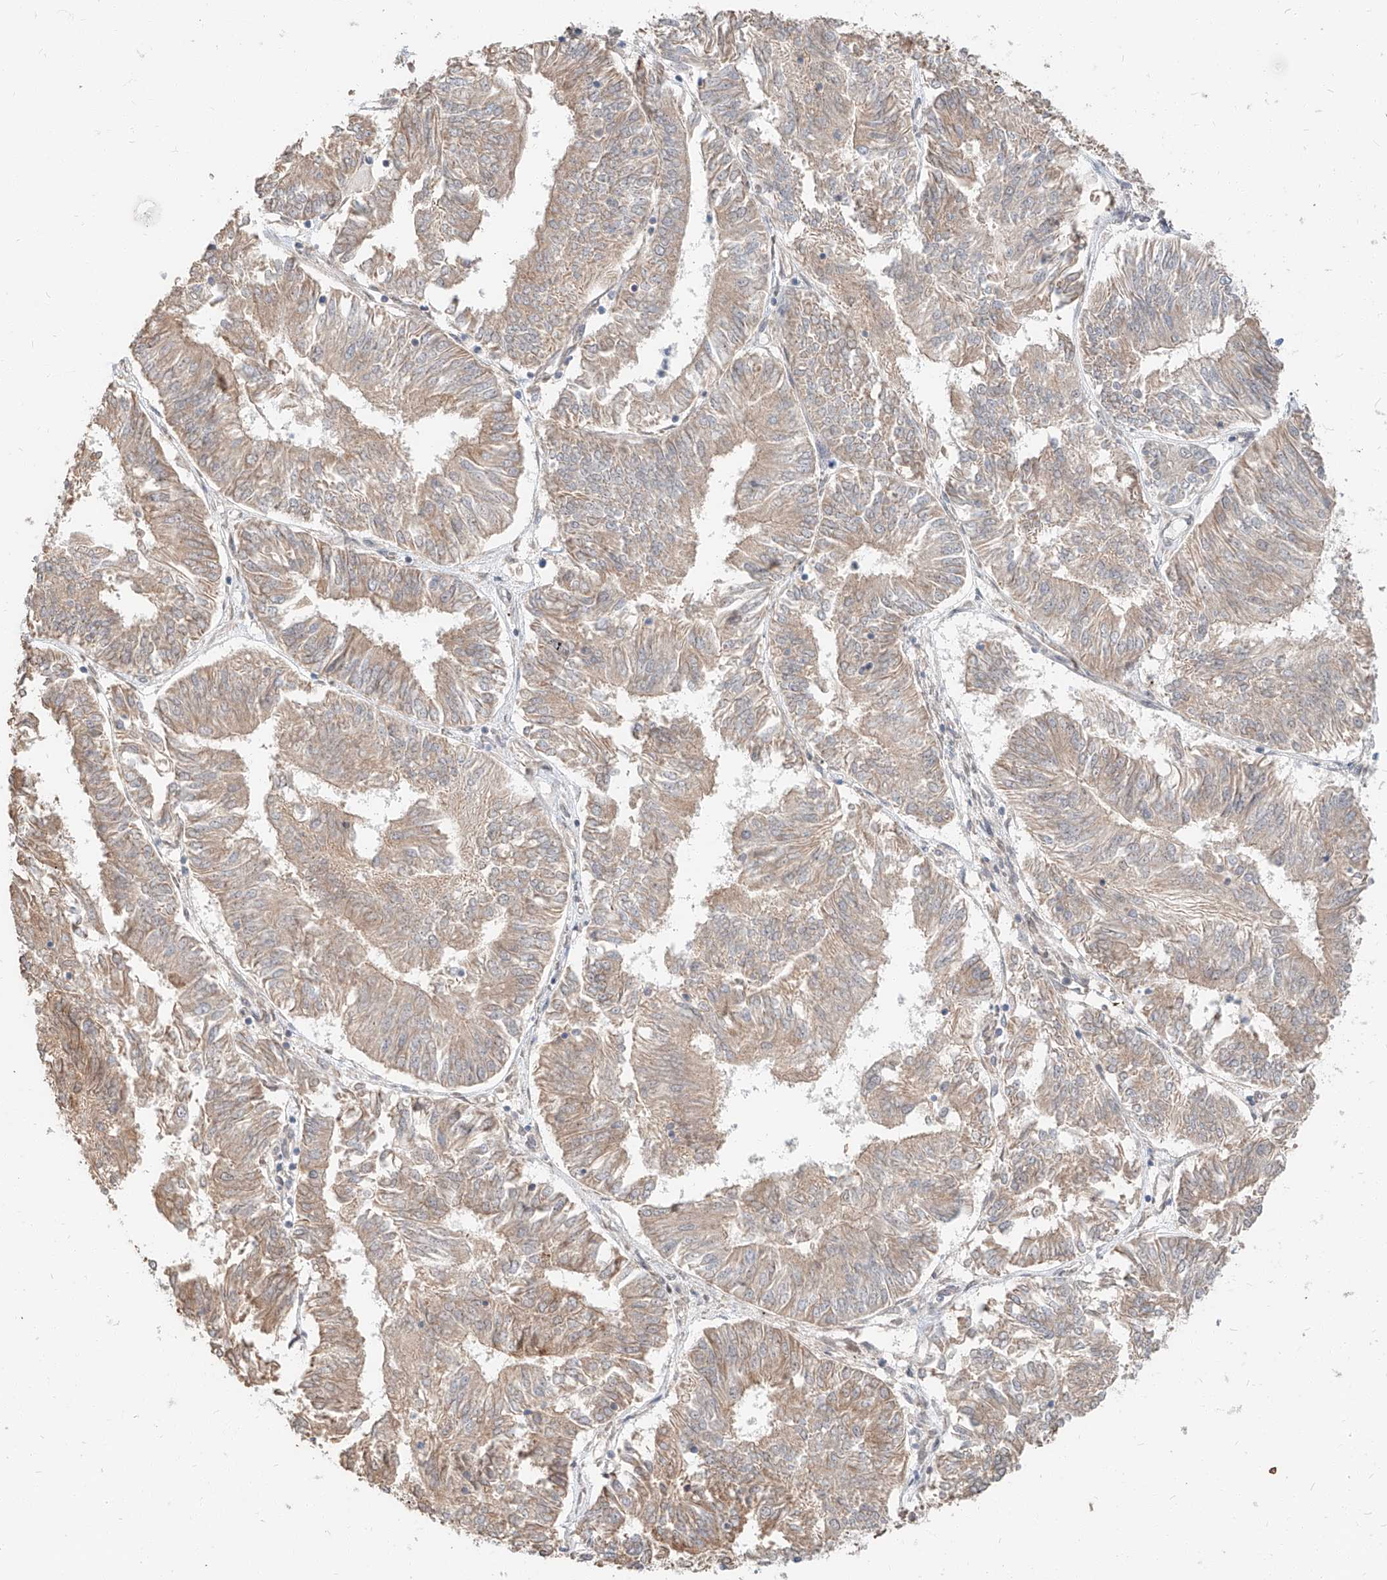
{"staining": {"intensity": "weak", "quantity": "25%-75%", "location": "cytoplasmic/membranous"}, "tissue": "endometrial cancer", "cell_type": "Tumor cells", "image_type": "cancer", "snomed": [{"axis": "morphology", "description": "Adenocarcinoma, NOS"}, {"axis": "topography", "description": "Endometrium"}], "caption": "Endometrial adenocarcinoma stained with IHC reveals weak cytoplasmic/membranous expression in about 25%-75% of tumor cells.", "gene": "STX19", "patient": {"sex": "female", "age": 58}}